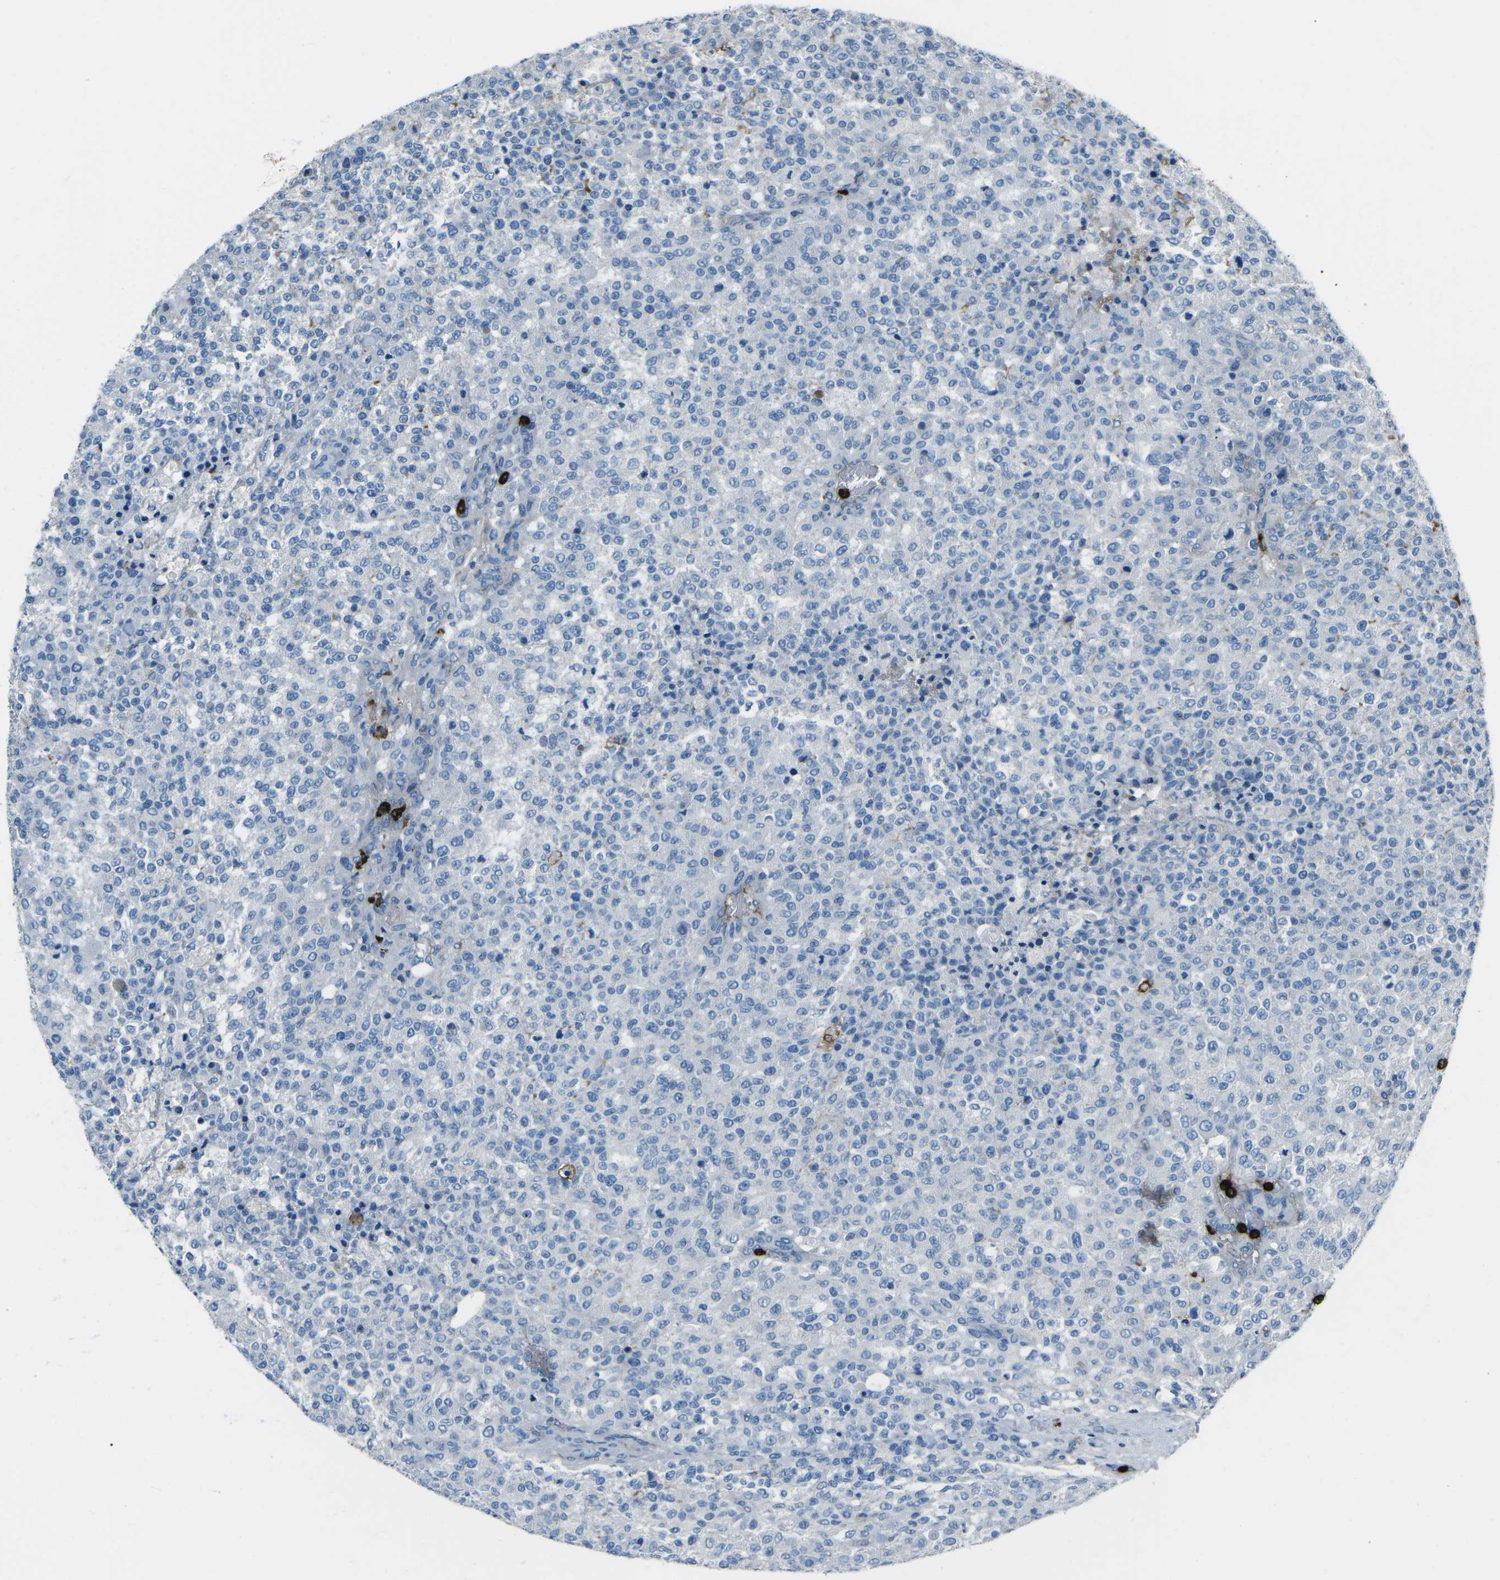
{"staining": {"intensity": "negative", "quantity": "none", "location": "none"}, "tissue": "testis cancer", "cell_type": "Tumor cells", "image_type": "cancer", "snomed": [{"axis": "morphology", "description": "Seminoma, NOS"}, {"axis": "topography", "description": "Testis"}], "caption": "IHC of human testis seminoma demonstrates no positivity in tumor cells. (DAB (3,3'-diaminobenzidine) immunohistochemistry (IHC) visualized using brightfield microscopy, high magnification).", "gene": "FCN1", "patient": {"sex": "male", "age": 59}}